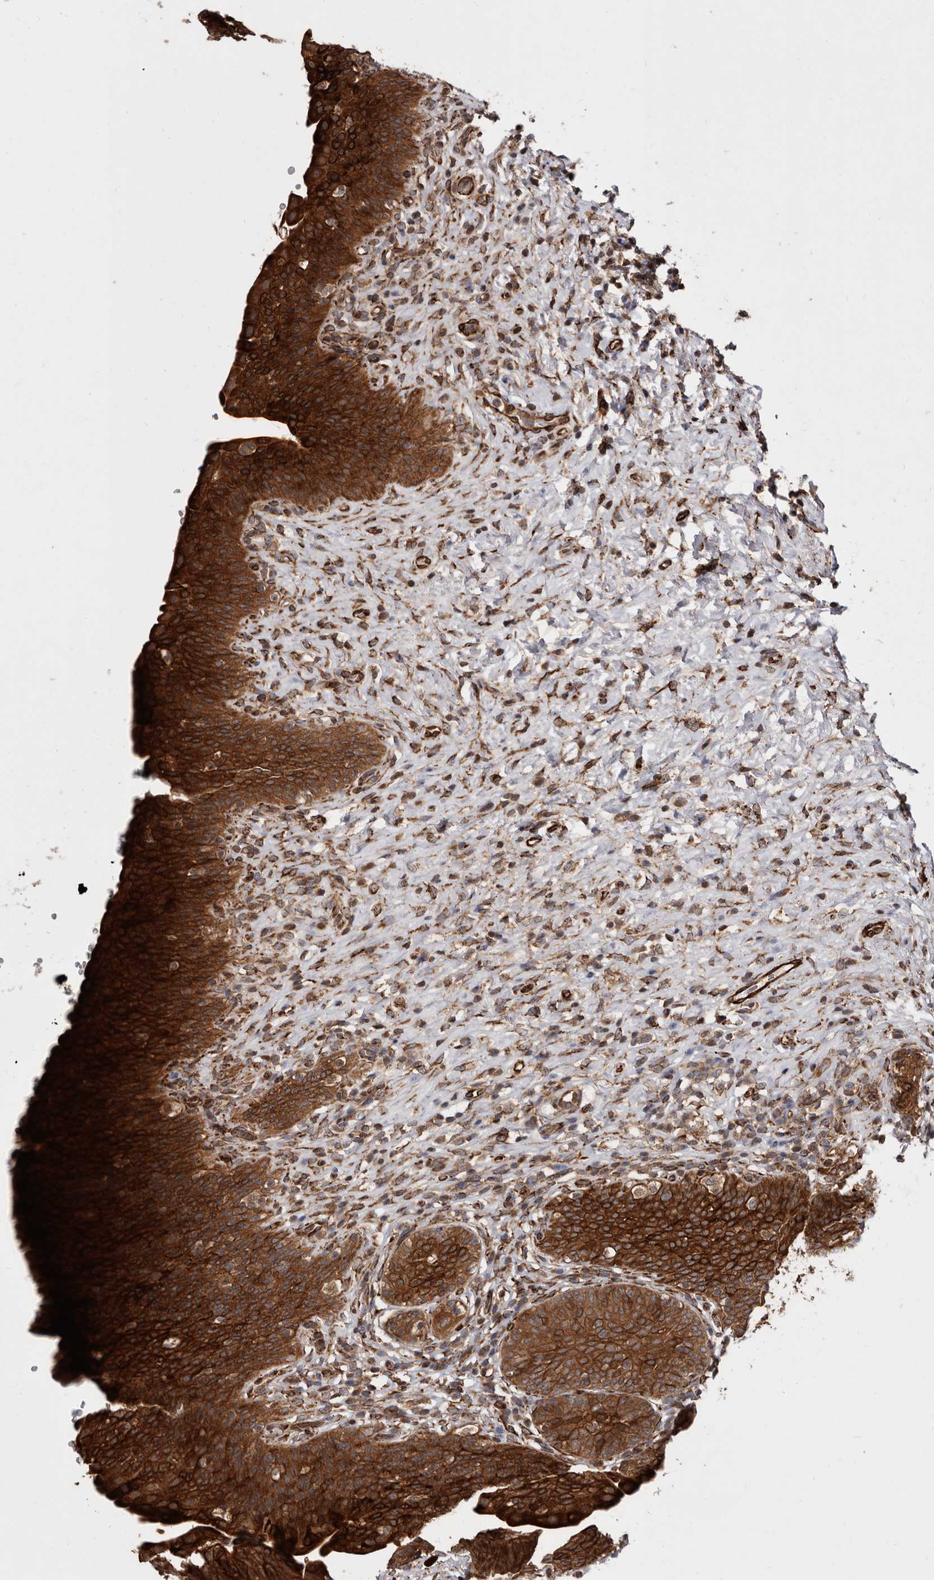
{"staining": {"intensity": "strong", "quantity": ">75%", "location": "cytoplasmic/membranous"}, "tissue": "urinary bladder", "cell_type": "Urothelial cells", "image_type": "normal", "snomed": [{"axis": "morphology", "description": "Normal tissue, NOS"}, {"axis": "topography", "description": "Urinary bladder"}], "caption": "A brown stain shows strong cytoplasmic/membranous expression of a protein in urothelial cells of normal human urinary bladder.", "gene": "FLAD1", "patient": {"sex": "male", "age": 83}}